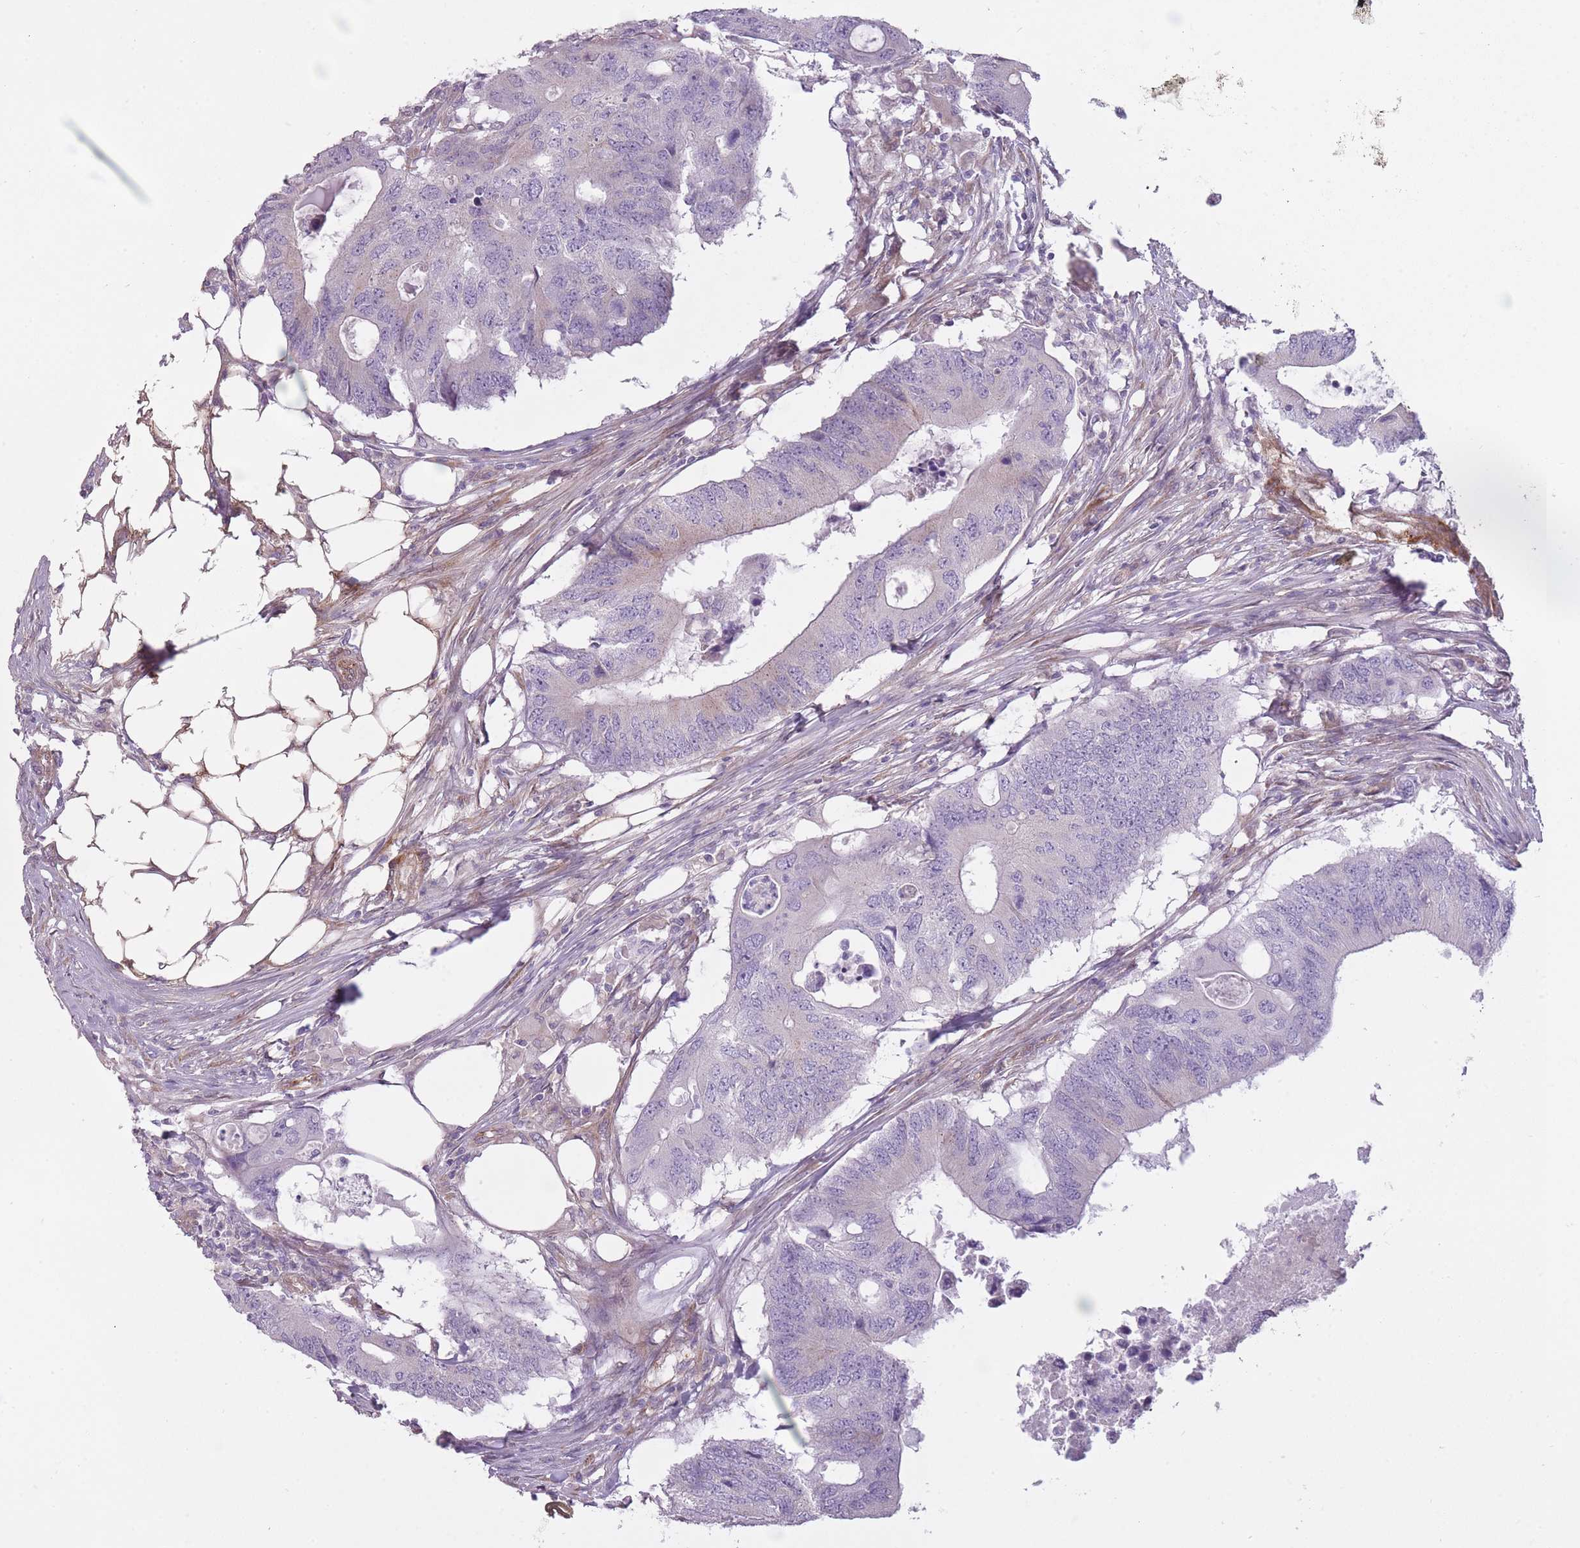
{"staining": {"intensity": "negative", "quantity": "none", "location": "none"}, "tissue": "colorectal cancer", "cell_type": "Tumor cells", "image_type": "cancer", "snomed": [{"axis": "morphology", "description": "Adenocarcinoma, NOS"}, {"axis": "topography", "description": "Colon"}], "caption": "This photomicrograph is of colorectal cancer stained with immunohistochemistry to label a protein in brown with the nuclei are counter-stained blue. There is no staining in tumor cells. (DAB (3,3'-diaminobenzidine) IHC, high magnification).", "gene": "PGRMC2", "patient": {"sex": "male", "age": 71}}